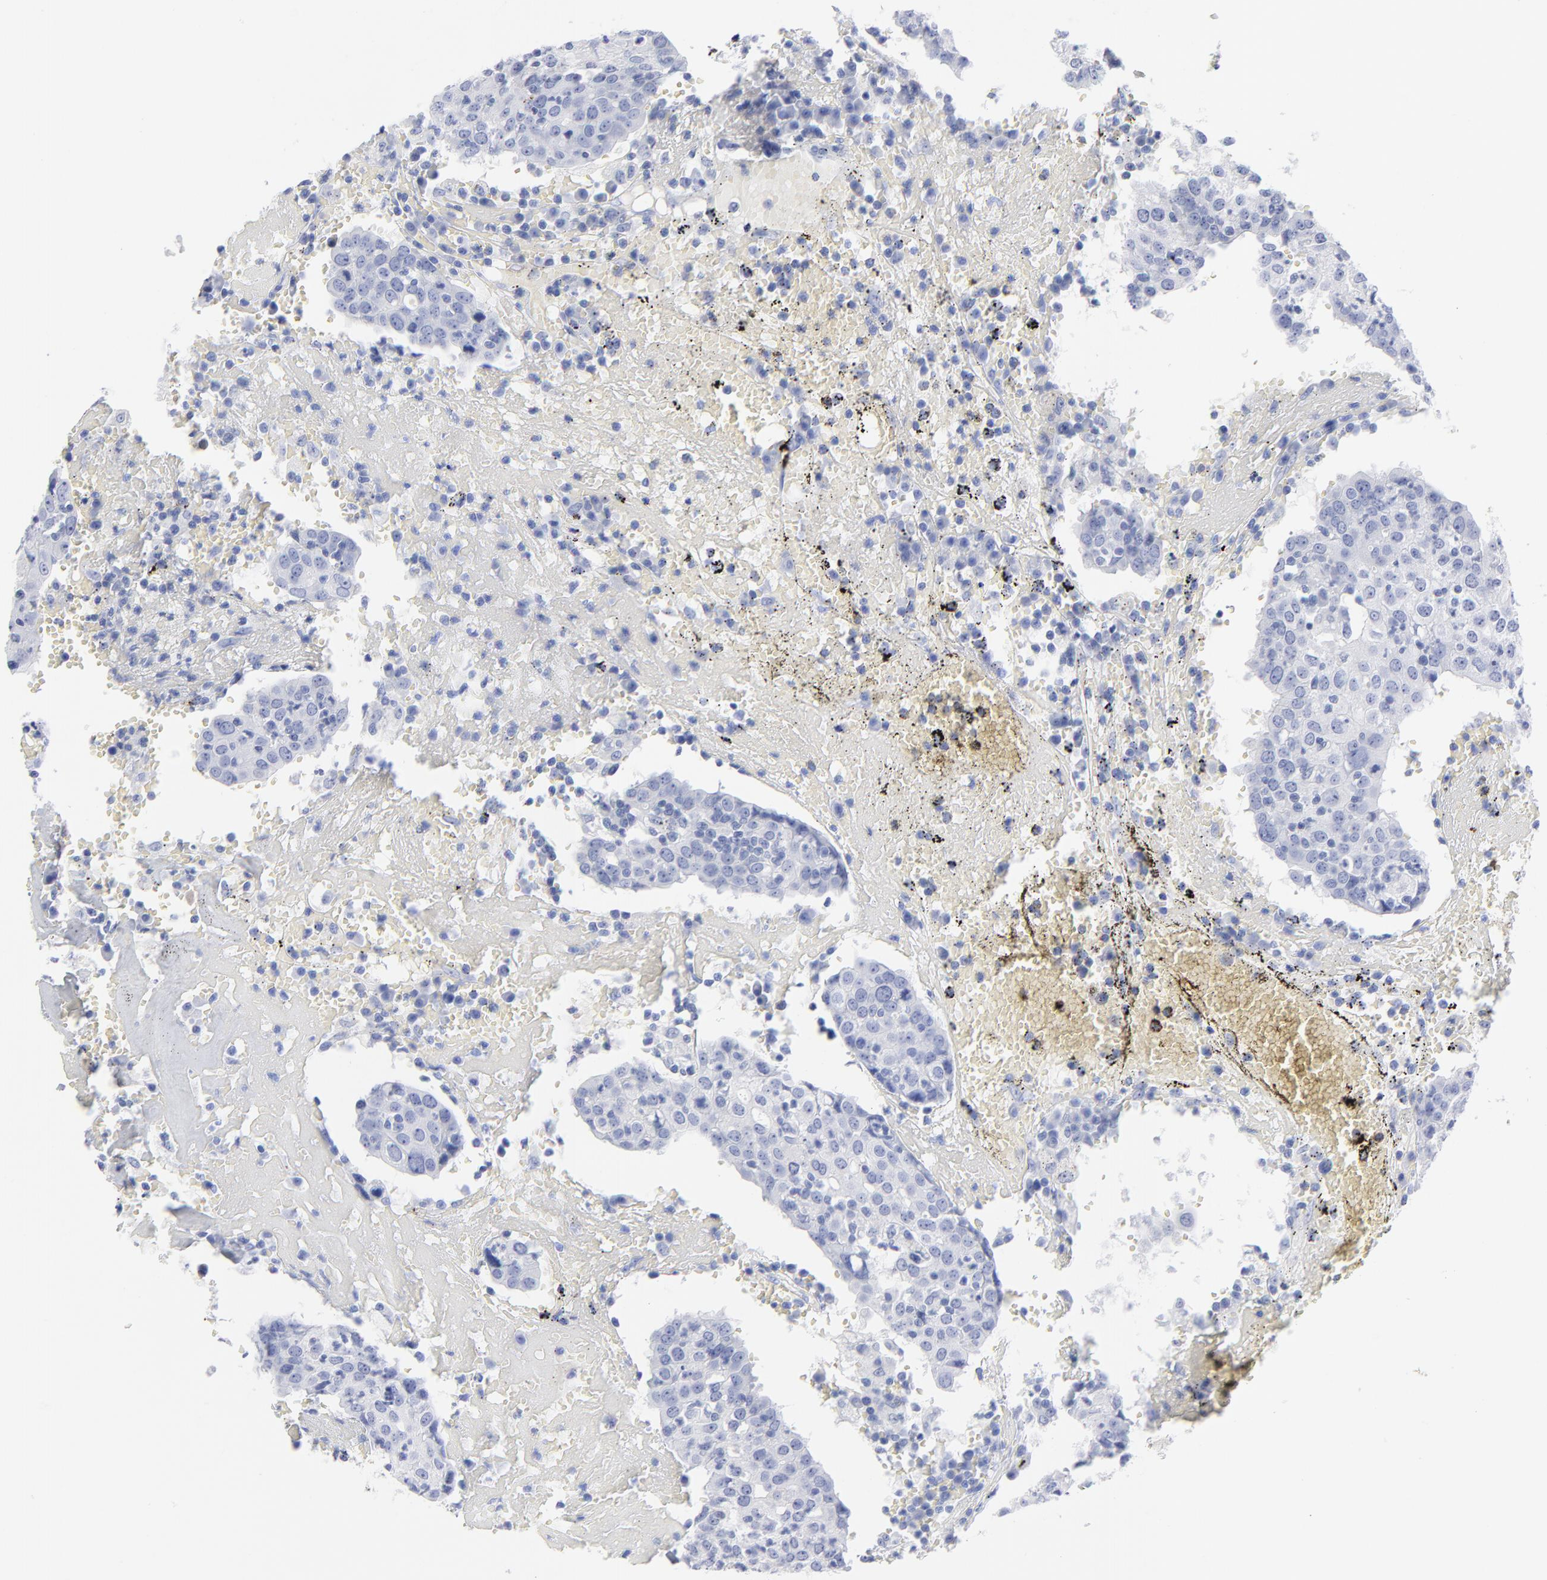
{"staining": {"intensity": "negative", "quantity": "none", "location": "none"}, "tissue": "head and neck cancer", "cell_type": "Tumor cells", "image_type": "cancer", "snomed": [{"axis": "morphology", "description": "Adenocarcinoma, NOS"}, {"axis": "topography", "description": "Salivary gland"}, {"axis": "topography", "description": "Head-Neck"}], "caption": "Head and neck adenocarcinoma stained for a protein using immunohistochemistry displays no expression tumor cells.", "gene": "CNTN3", "patient": {"sex": "female", "age": 65}}